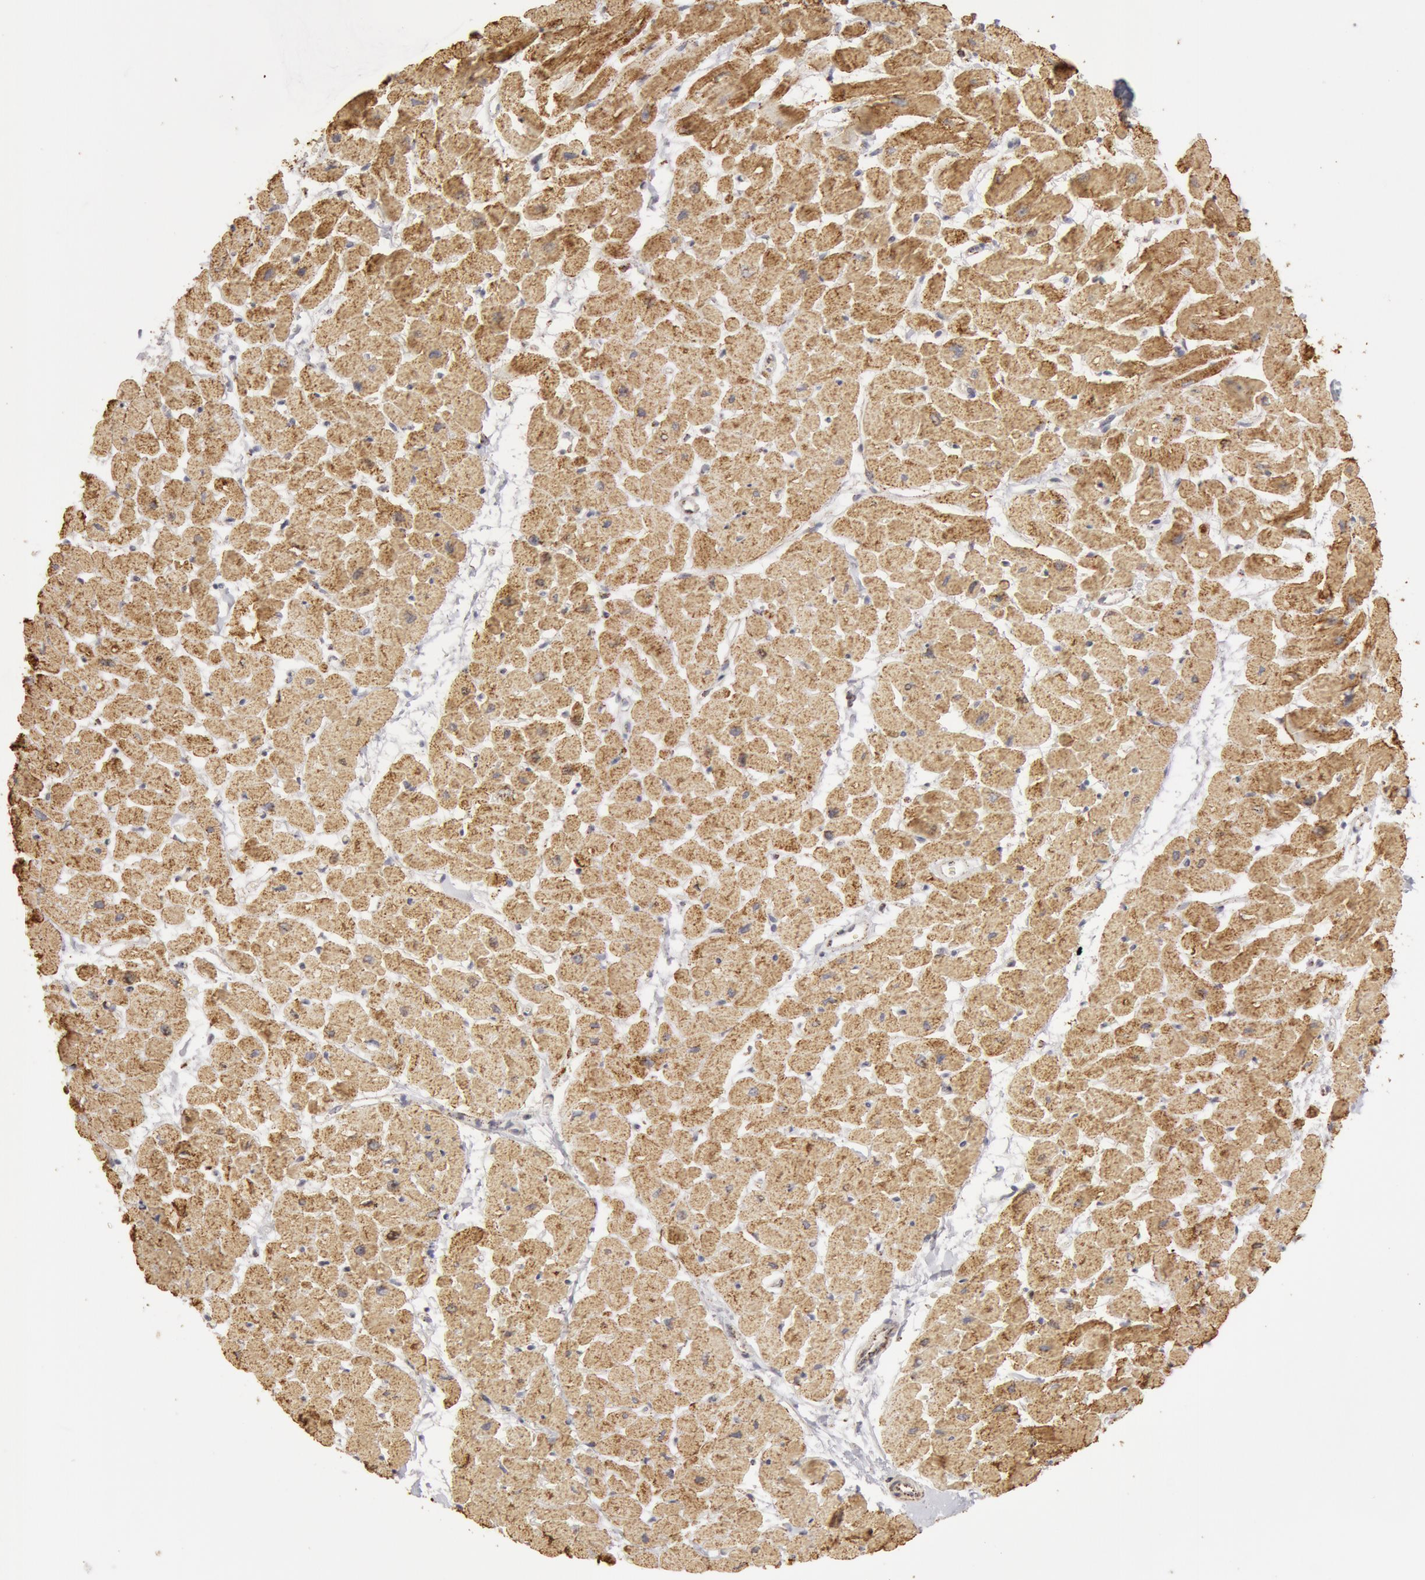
{"staining": {"intensity": "moderate", "quantity": ">75%", "location": "cytoplasmic/membranous"}, "tissue": "heart muscle", "cell_type": "Cardiomyocytes", "image_type": "normal", "snomed": [{"axis": "morphology", "description": "Normal tissue, NOS"}, {"axis": "topography", "description": "Heart"}], "caption": "Immunohistochemical staining of benign human heart muscle reveals moderate cytoplasmic/membranous protein staining in about >75% of cardiomyocytes. (brown staining indicates protein expression, while blue staining denotes nuclei).", "gene": "ATP5F1B", "patient": {"sex": "male", "age": 45}}